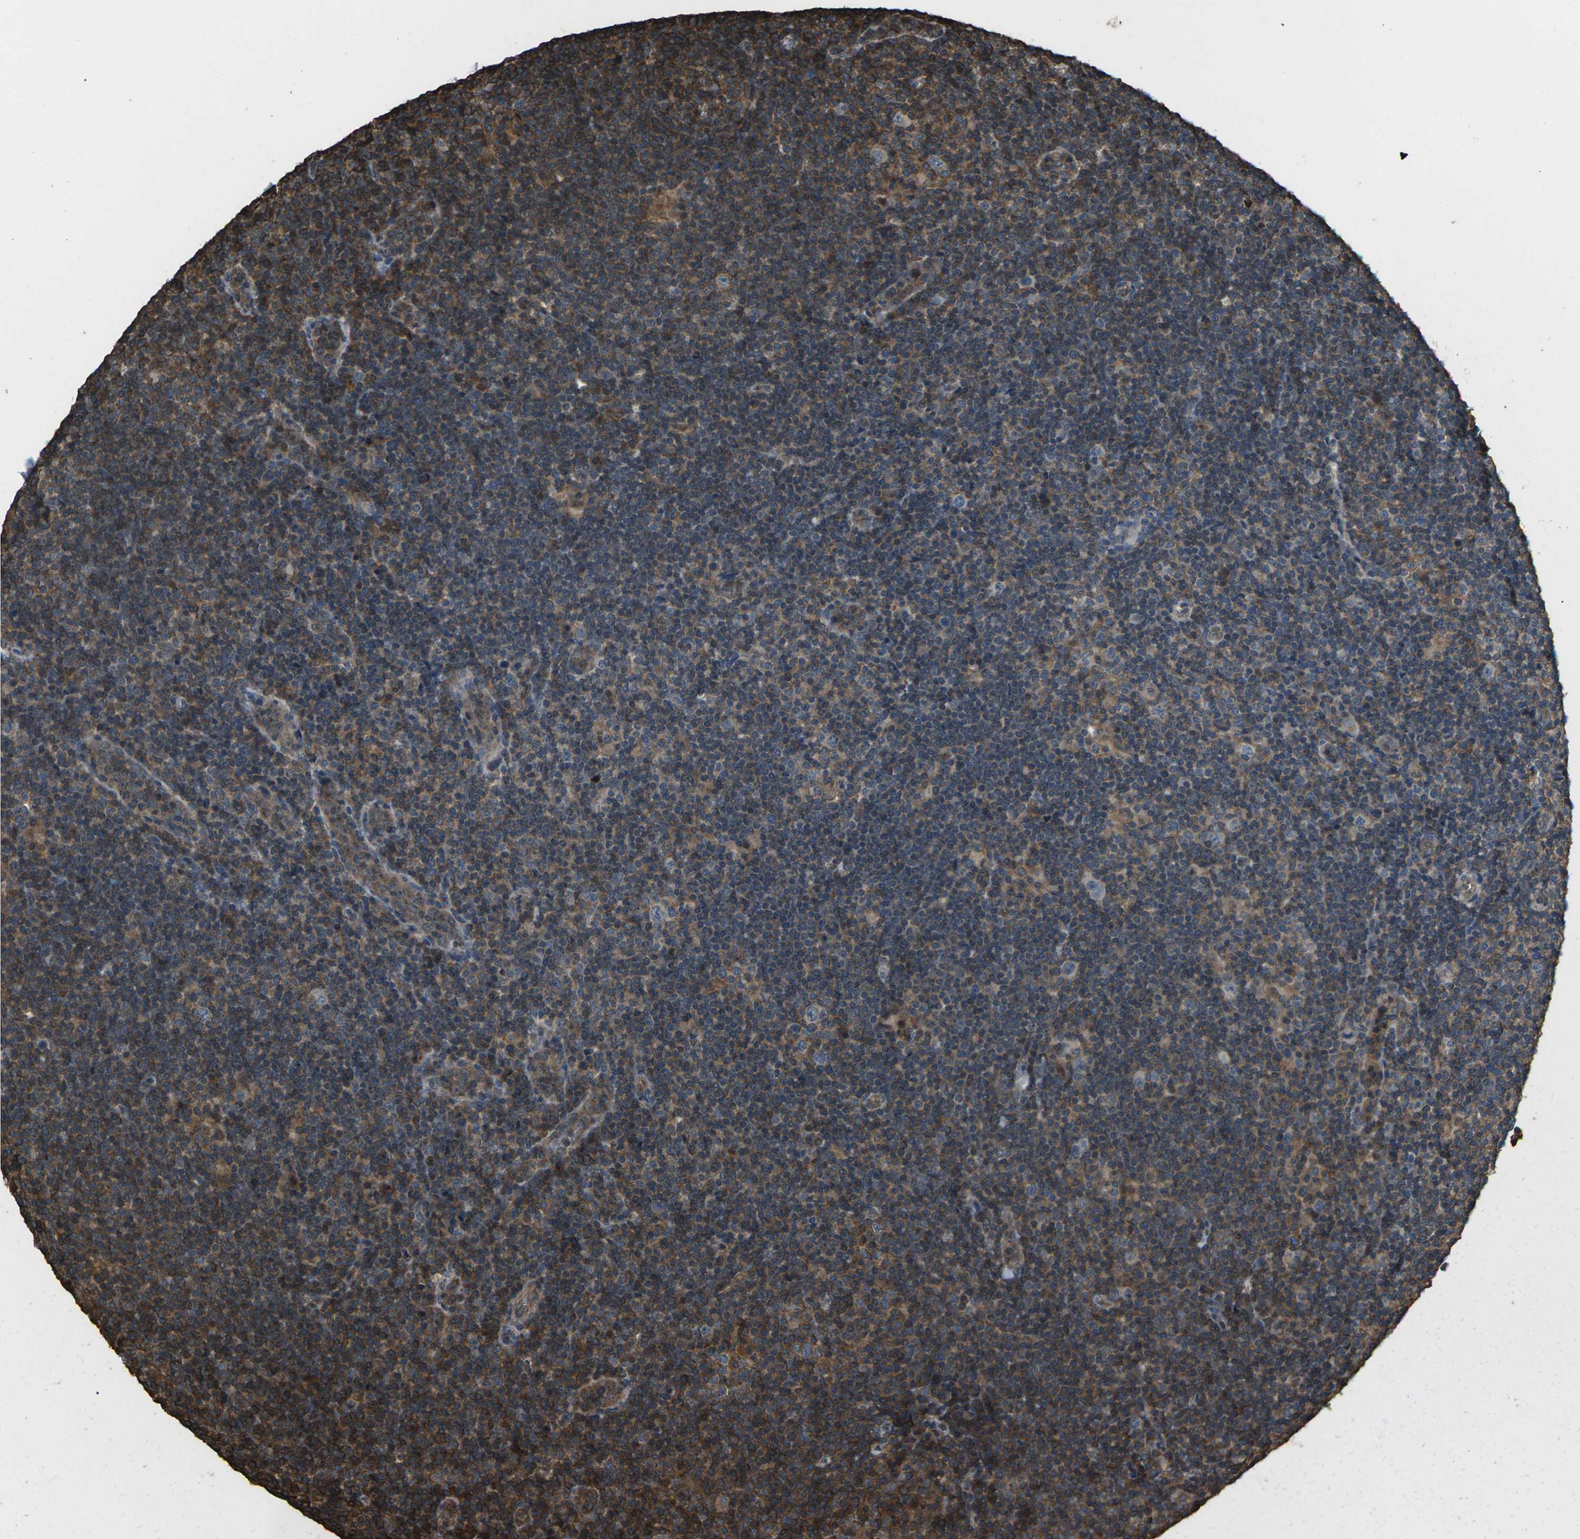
{"staining": {"intensity": "weak", "quantity": "25%-75%", "location": "cytoplasmic/membranous"}, "tissue": "lymphoma", "cell_type": "Tumor cells", "image_type": "cancer", "snomed": [{"axis": "morphology", "description": "Hodgkin's disease, NOS"}, {"axis": "topography", "description": "Lymph node"}], "caption": "Weak cytoplasmic/membranous staining is seen in approximately 25%-75% of tumor cells in Hodgkin's disease. The staining is performed using DAB brown chromogen to label protein expression. The nuclei are counter-stained blue using hematoxylin.", "gene": "DHPS", "patient": {"sex": "female", "age": 57}}